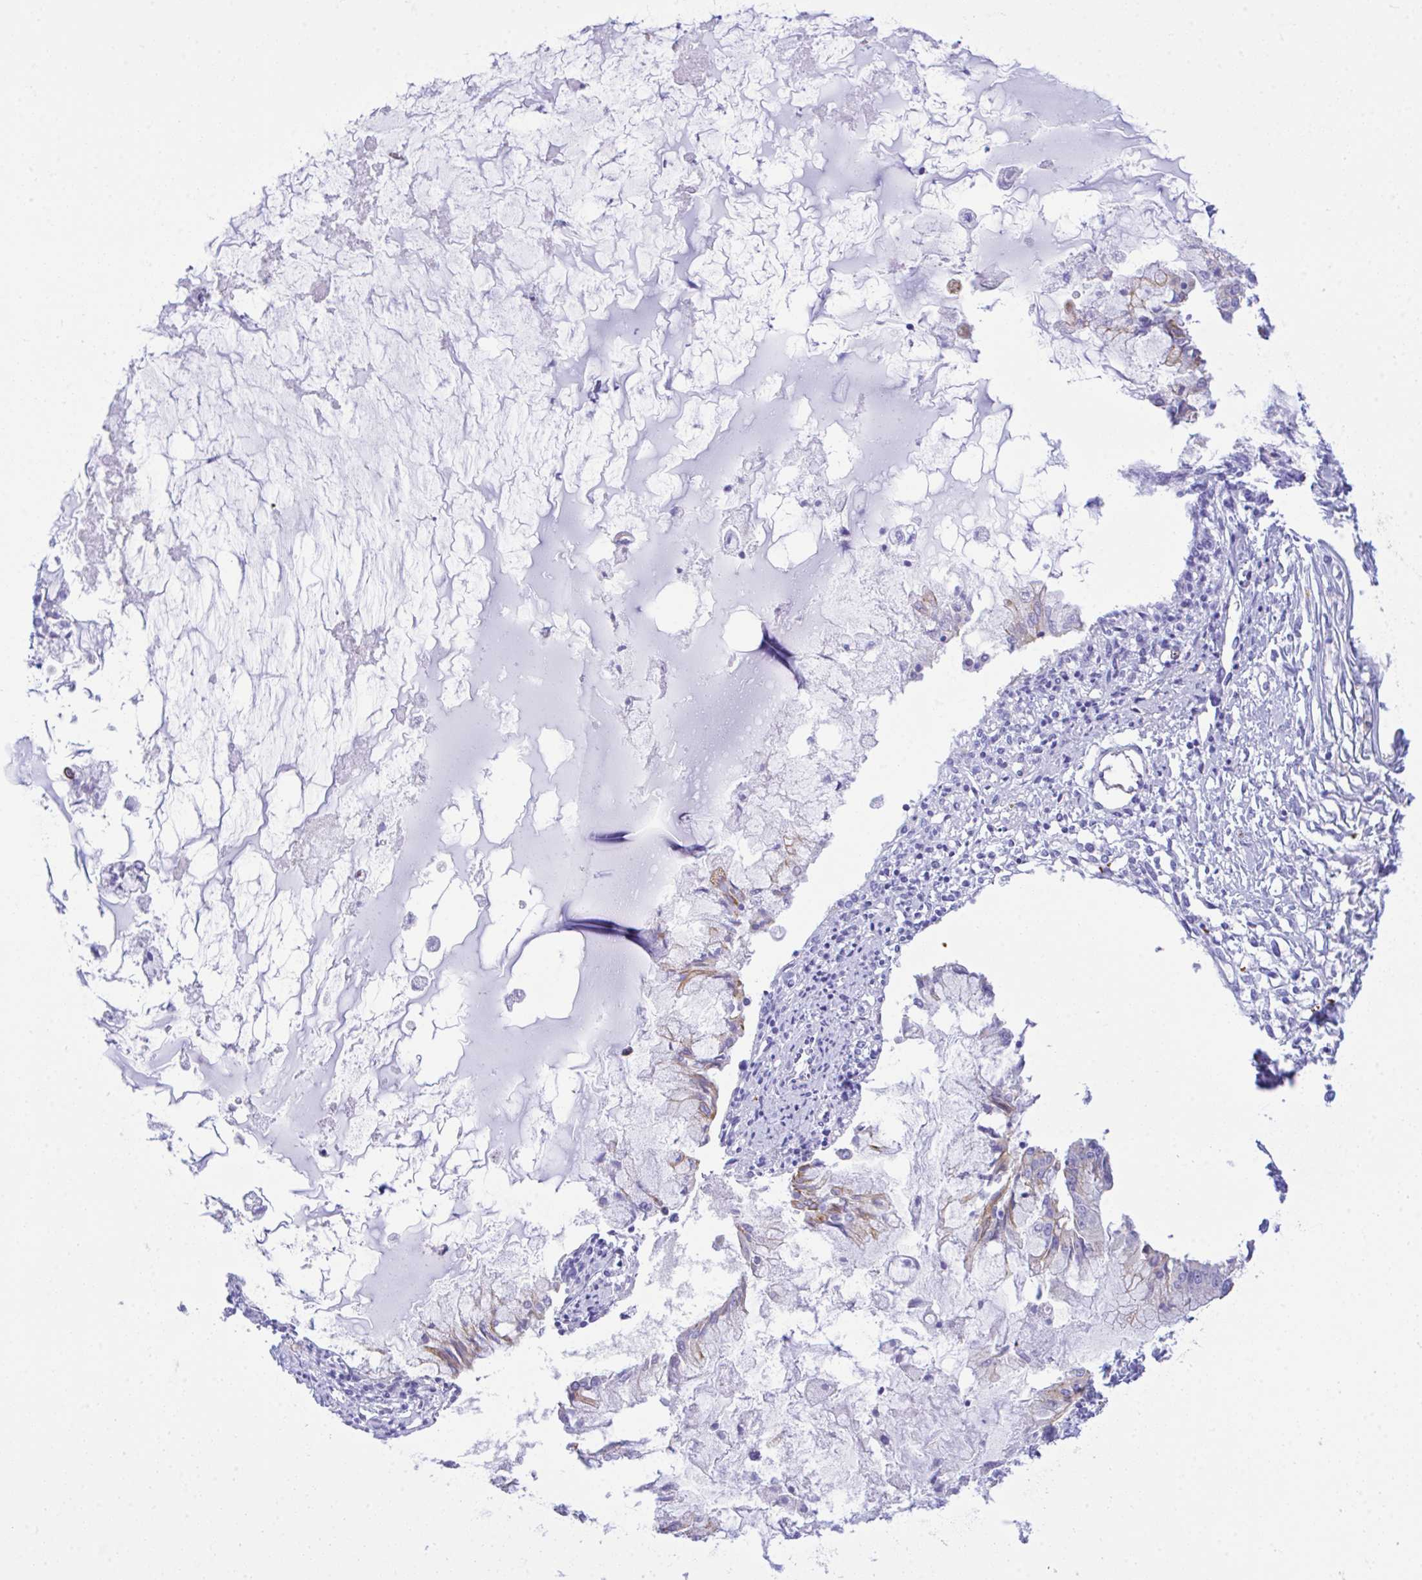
{"staining": {"intensity": "moderate", "quantity": "25%-75%", "location": "cytoplasmic/membranous"}, "tissue": "ovarian cancer", "cell_type": "Tumor cells", "image_type": "cancer", "snomed": [{"axis": "morphology", "description": "Cystadenocarcinoma, mucinous, NOS"}, {"axis": "topography", "description": "Ovary"}], "caption": "Immunohistochemistry (IHC) image of neoplastic tissue: mucinous cystadenocarcinoma (ovarian) stained using IHC exhibits medium levels of moderate protein expression localized specifically in the cytoplasmic/membranous of tumor cells, appearing as a cytoplasmic/membranous brown color.", "gene": "ZNF221", "patient": {"sex": "female", "age": 34}}